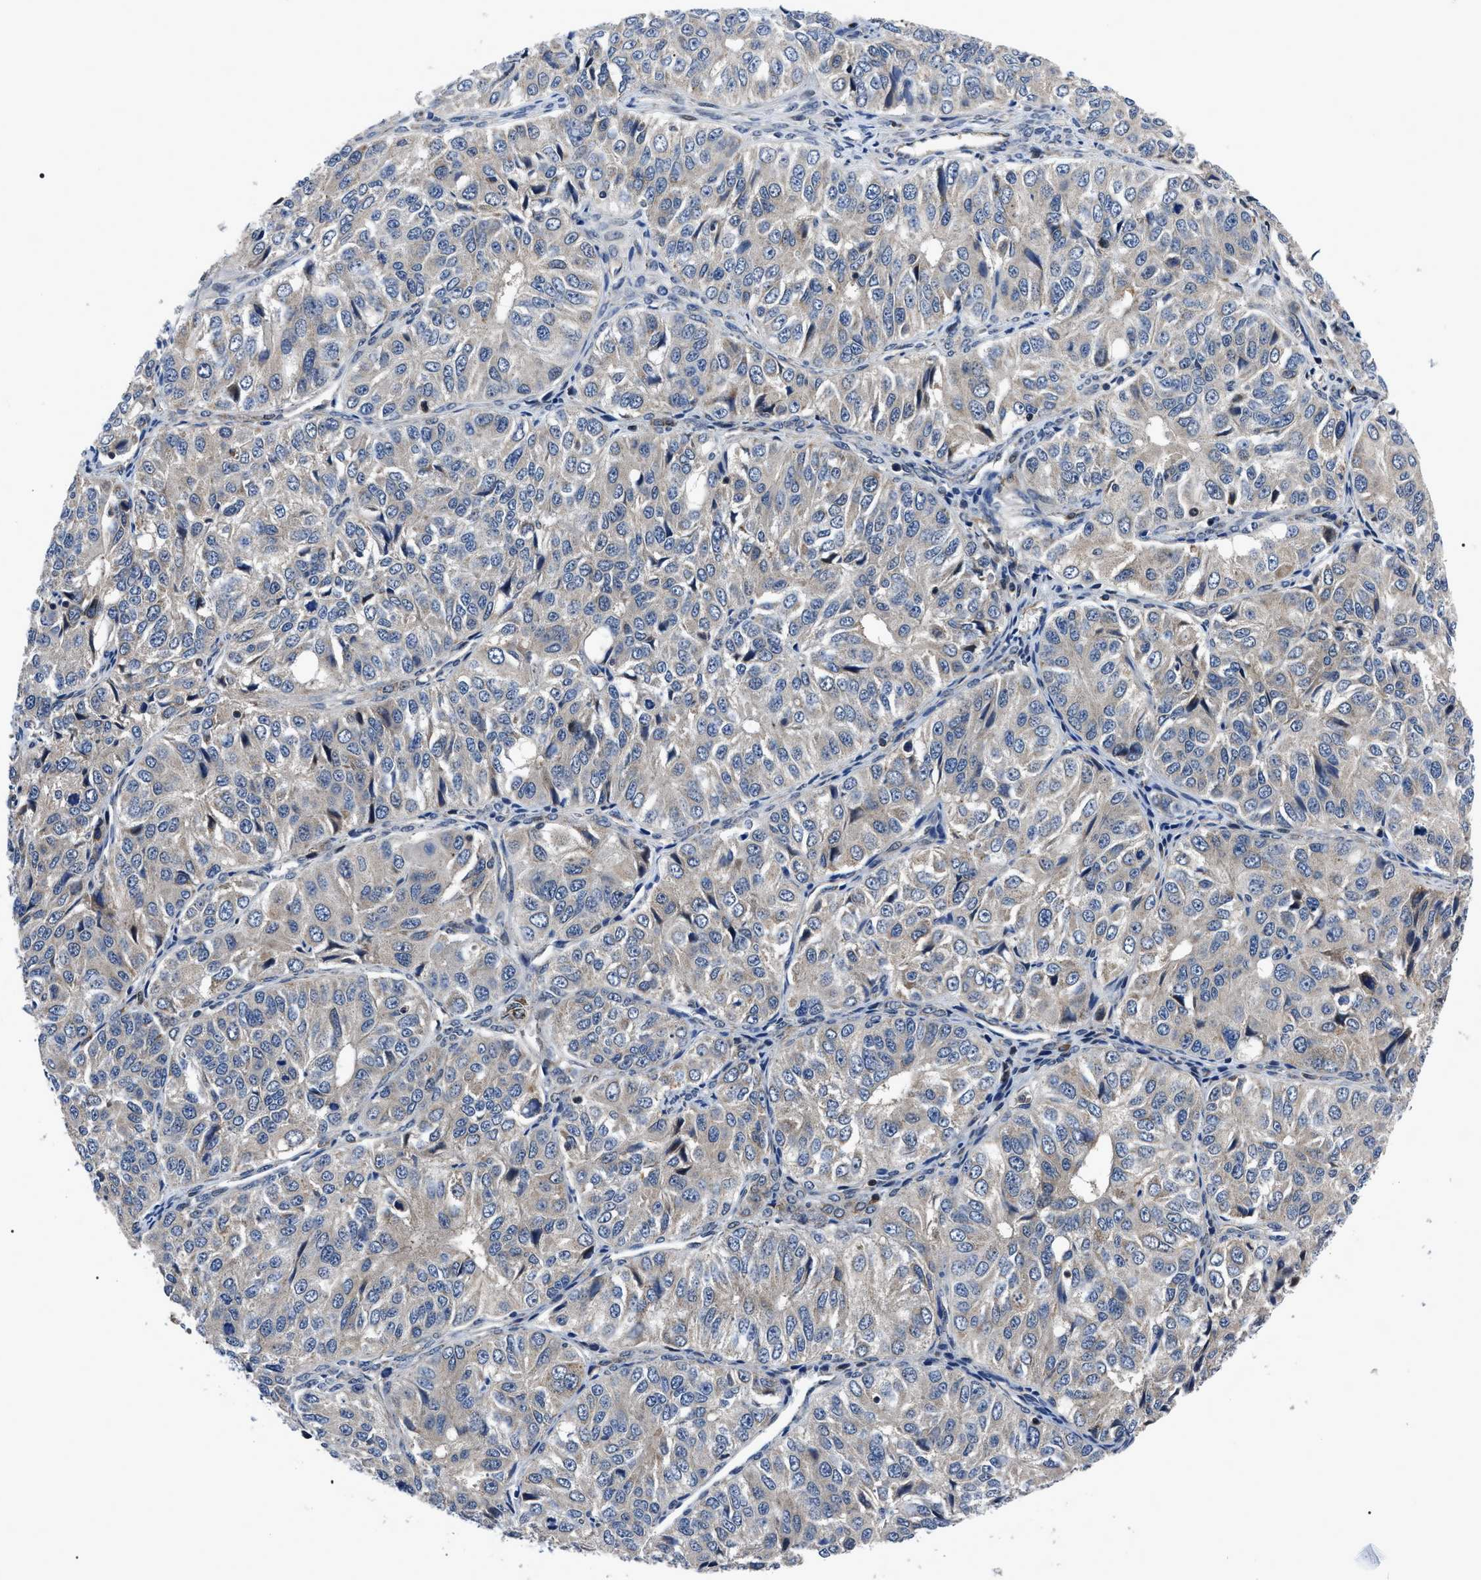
{"staining": {"intensity": "negative", "quantity": "none", "location": "none"}, "tissue": "ovarian cancer", "cell_type": "Tumor cells", "image_type": "cancer", "snomed": [{"axis": "morphology", "description": "Carcinoma, endometroid"}, {"axis": "topography", "description": "Ovary"}], "caption": "Ovarian endometroid carcinoma was stained to show a protein in brown. There is no significant staining in tumor cells. (DAB (3,3'-diaminobenzidine) immunohistochemistry (IHC) visualized using brightfield microscopy, high magnification).", "gene": "PPWD1", "patient": {"sex": "female", "age": 51}}